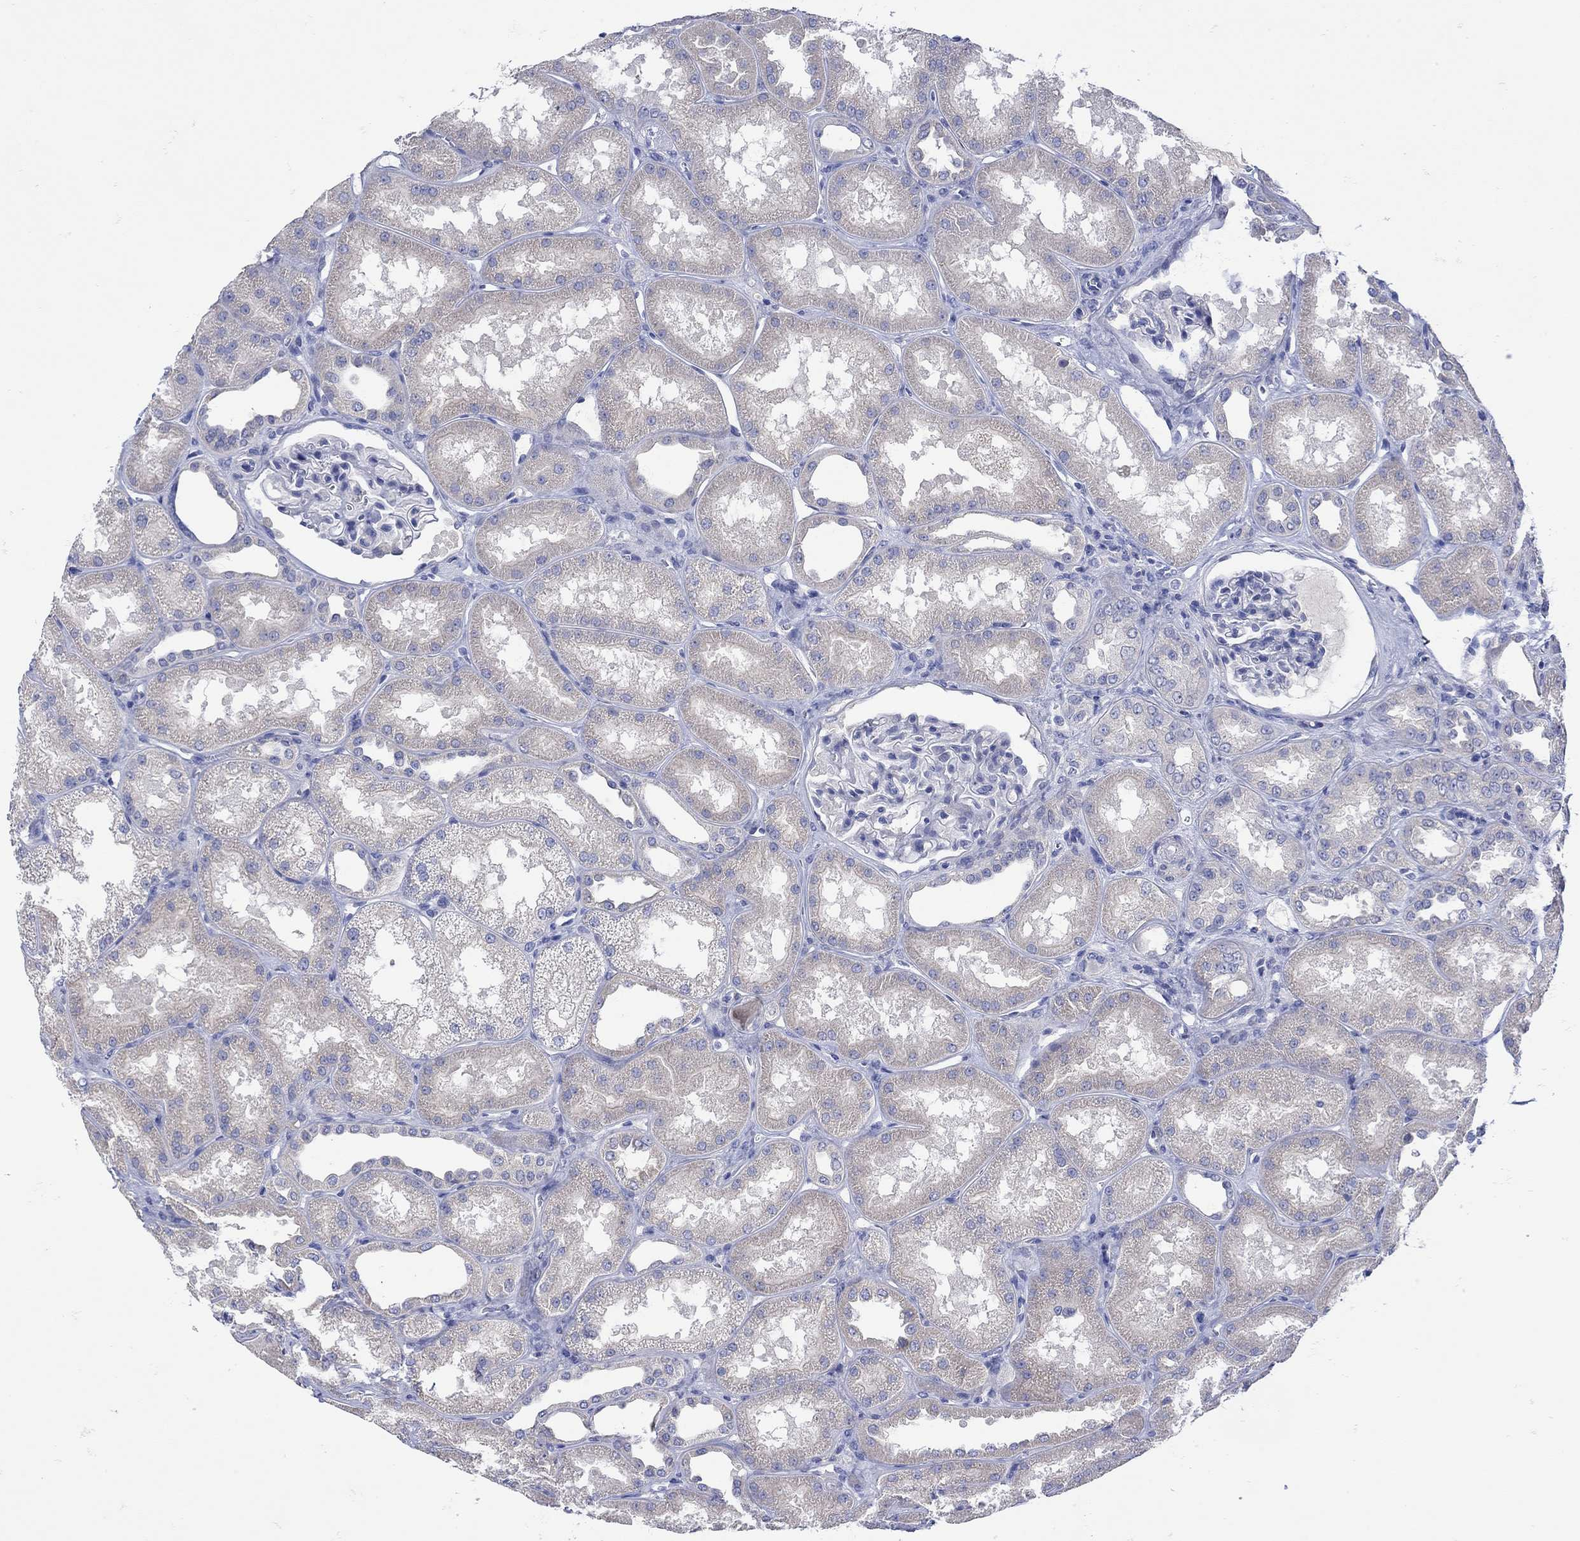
{"staining": {"intensity": "negative", "quantity": "none", "location": "none"}, "tissue": "kidney", "cell_type": "Cells in glomeruli", "image_type": "normal", "snomed": [{"axis": "morphology", "description": "Normal tissue, NOS"}, {"axis": "topography", "description": "Kidney"}], "caption": "Immunohistochemical staining of normal kidney exhibits no significant staining in cells in glomeruli. (Stains: DAB immunohistochemistry with hematoxylin counter stain, Microscopy: brightfield microscopy at high magnification).", "gene": "MSI1", "patient": {"sex": "male", "age": 61}}